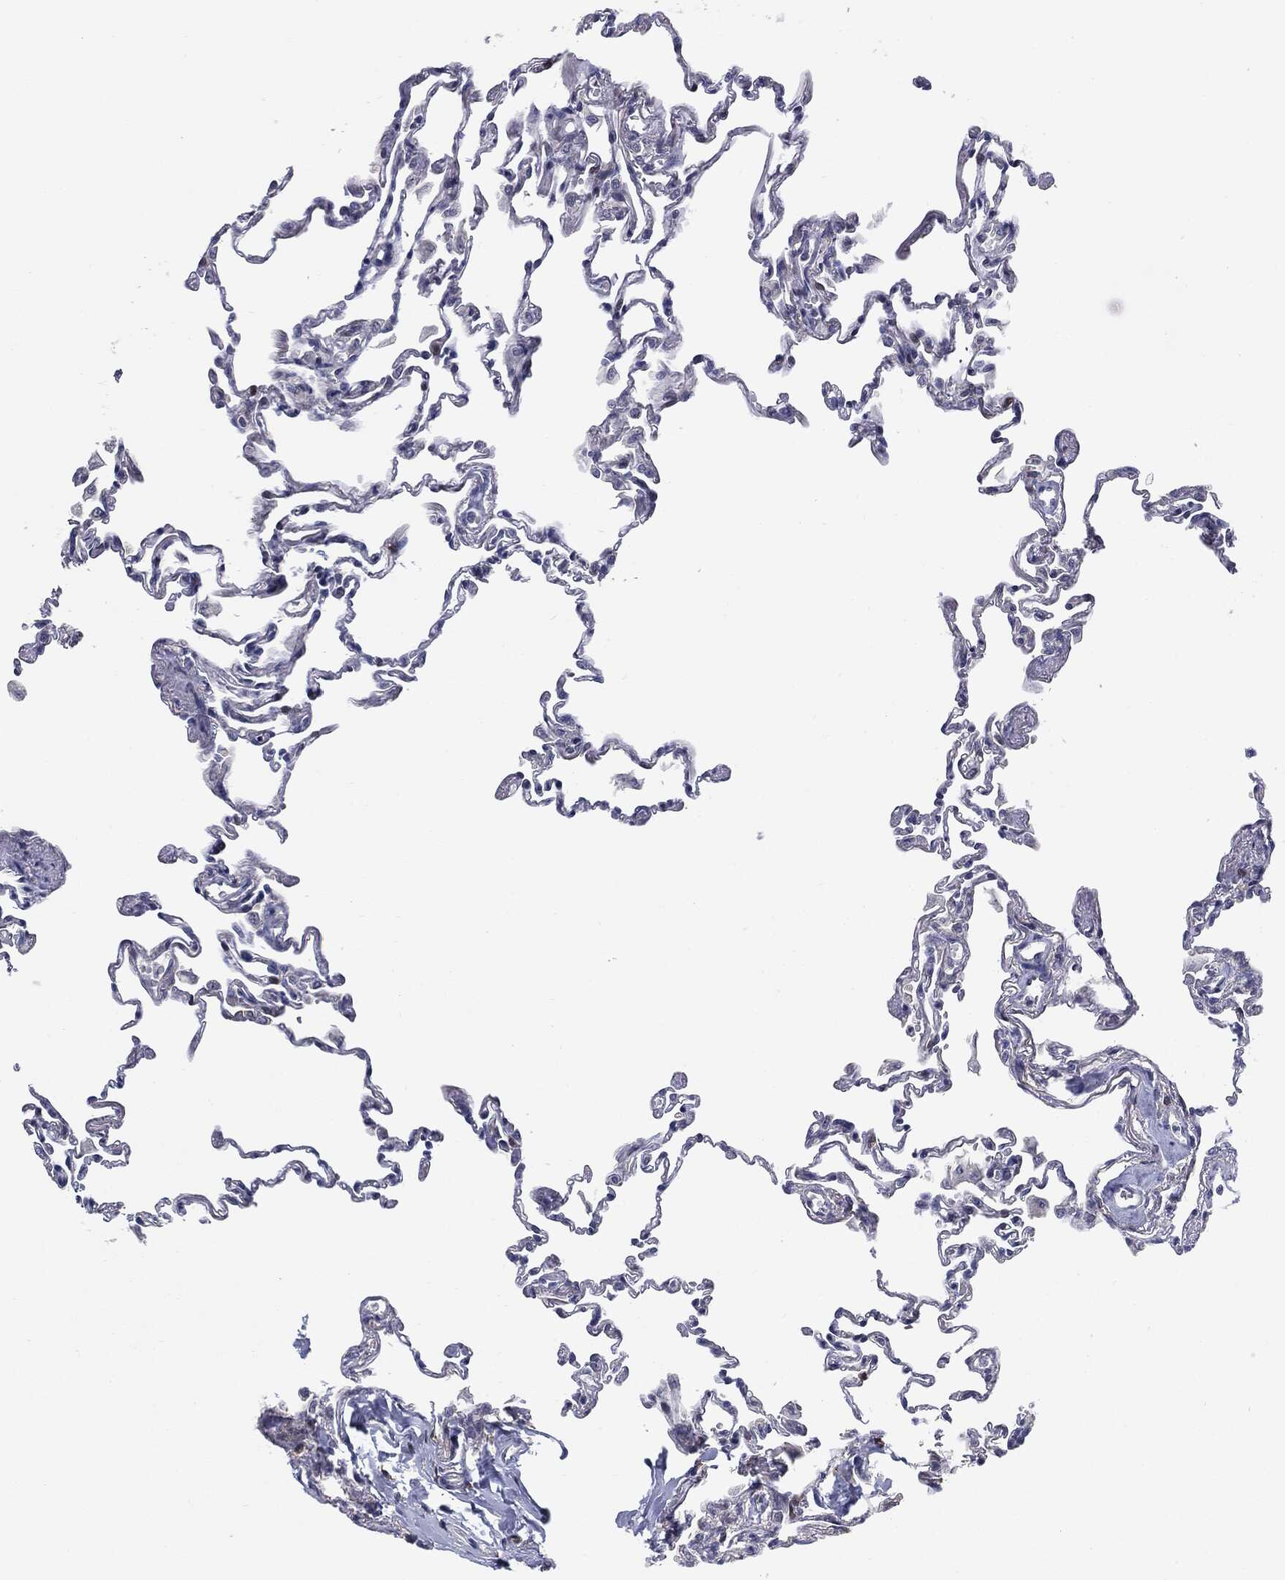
{"staining": {"intensity": "negative", "quantity": "none", "location": "none"}, "tissue": "lung", "cell_type": "Alveolar cells", "image_type": "normal", "snomed": [{"axis": "morphology", "description": "Normal tissue, NOS"}, {"axis": "topography", "description": "Lung"}], "caption": "This image is of benign lung stained with immunohistochemistry (IHC) to label a protein in brown with the nuclei are counter-stained blue. There is no expression in alveolar cells.", "gene": "KRT5", "patient": {"sex": "female", "age": 57}}